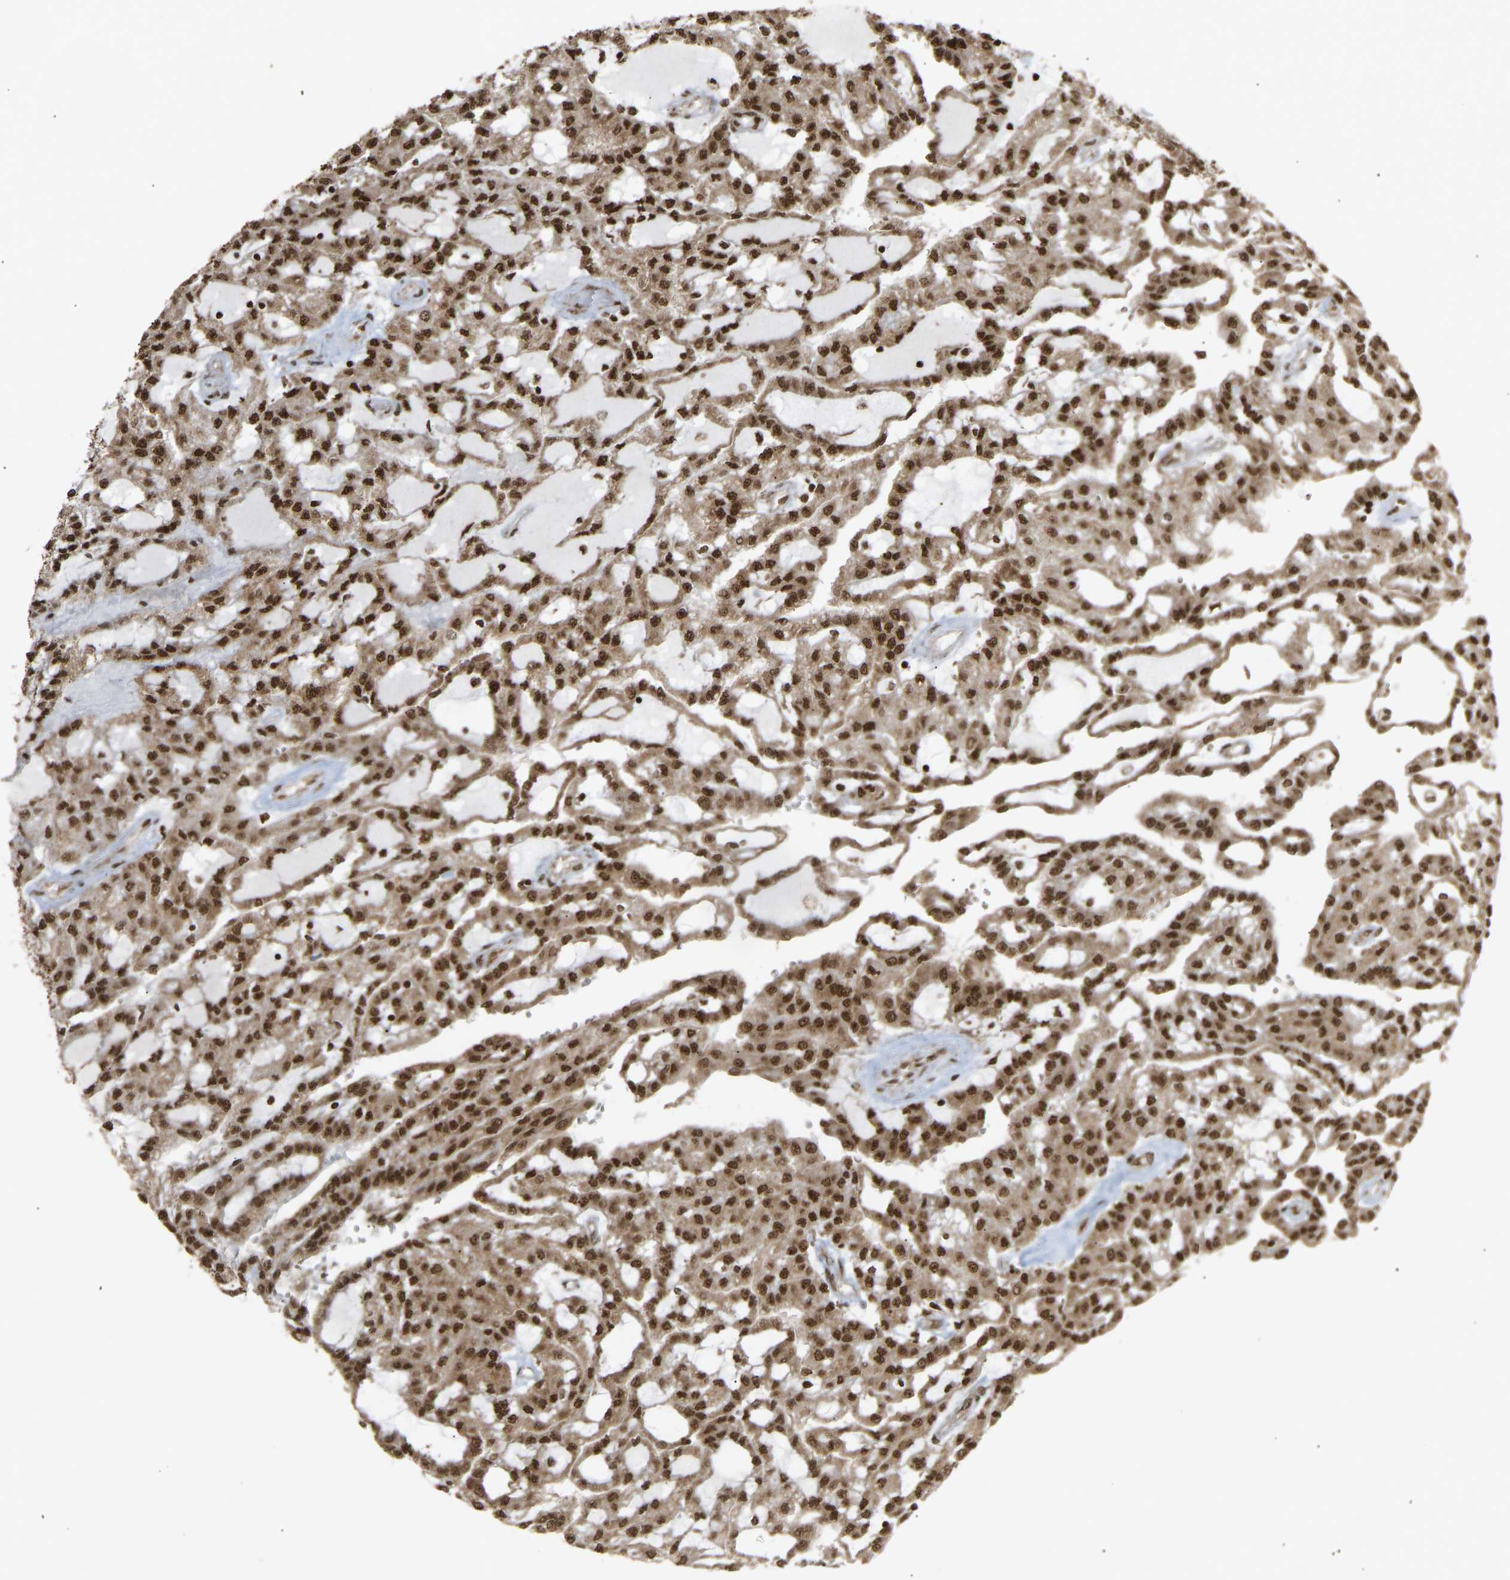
{"staining": {"intensity": "strong", "quantity": ">75%", "location": "cytoplasmic/membranous,nuclear"}, "tissue": "renal cancer", "cell_type": "Tumor cells", "image_type": "cancer", "snomed": [{"axis": "morphology", "description": "Adenocarcinoma, NOS"}, {"axis": "topography", "description": "Kidney"}], "caption": "The histopathology image displays immunohistochemical staining of renal adenocarcinoma. There is strong cytoplasmic/membranous and nuclear positivity is present in about >75% of tumor cells. Using DAB (brown) and hematoxylin (blue) stains, captured at high magnification using brightfield microscopy.", "gene": "ALYREF", "patient": {"sex": "male", "age": 63}}